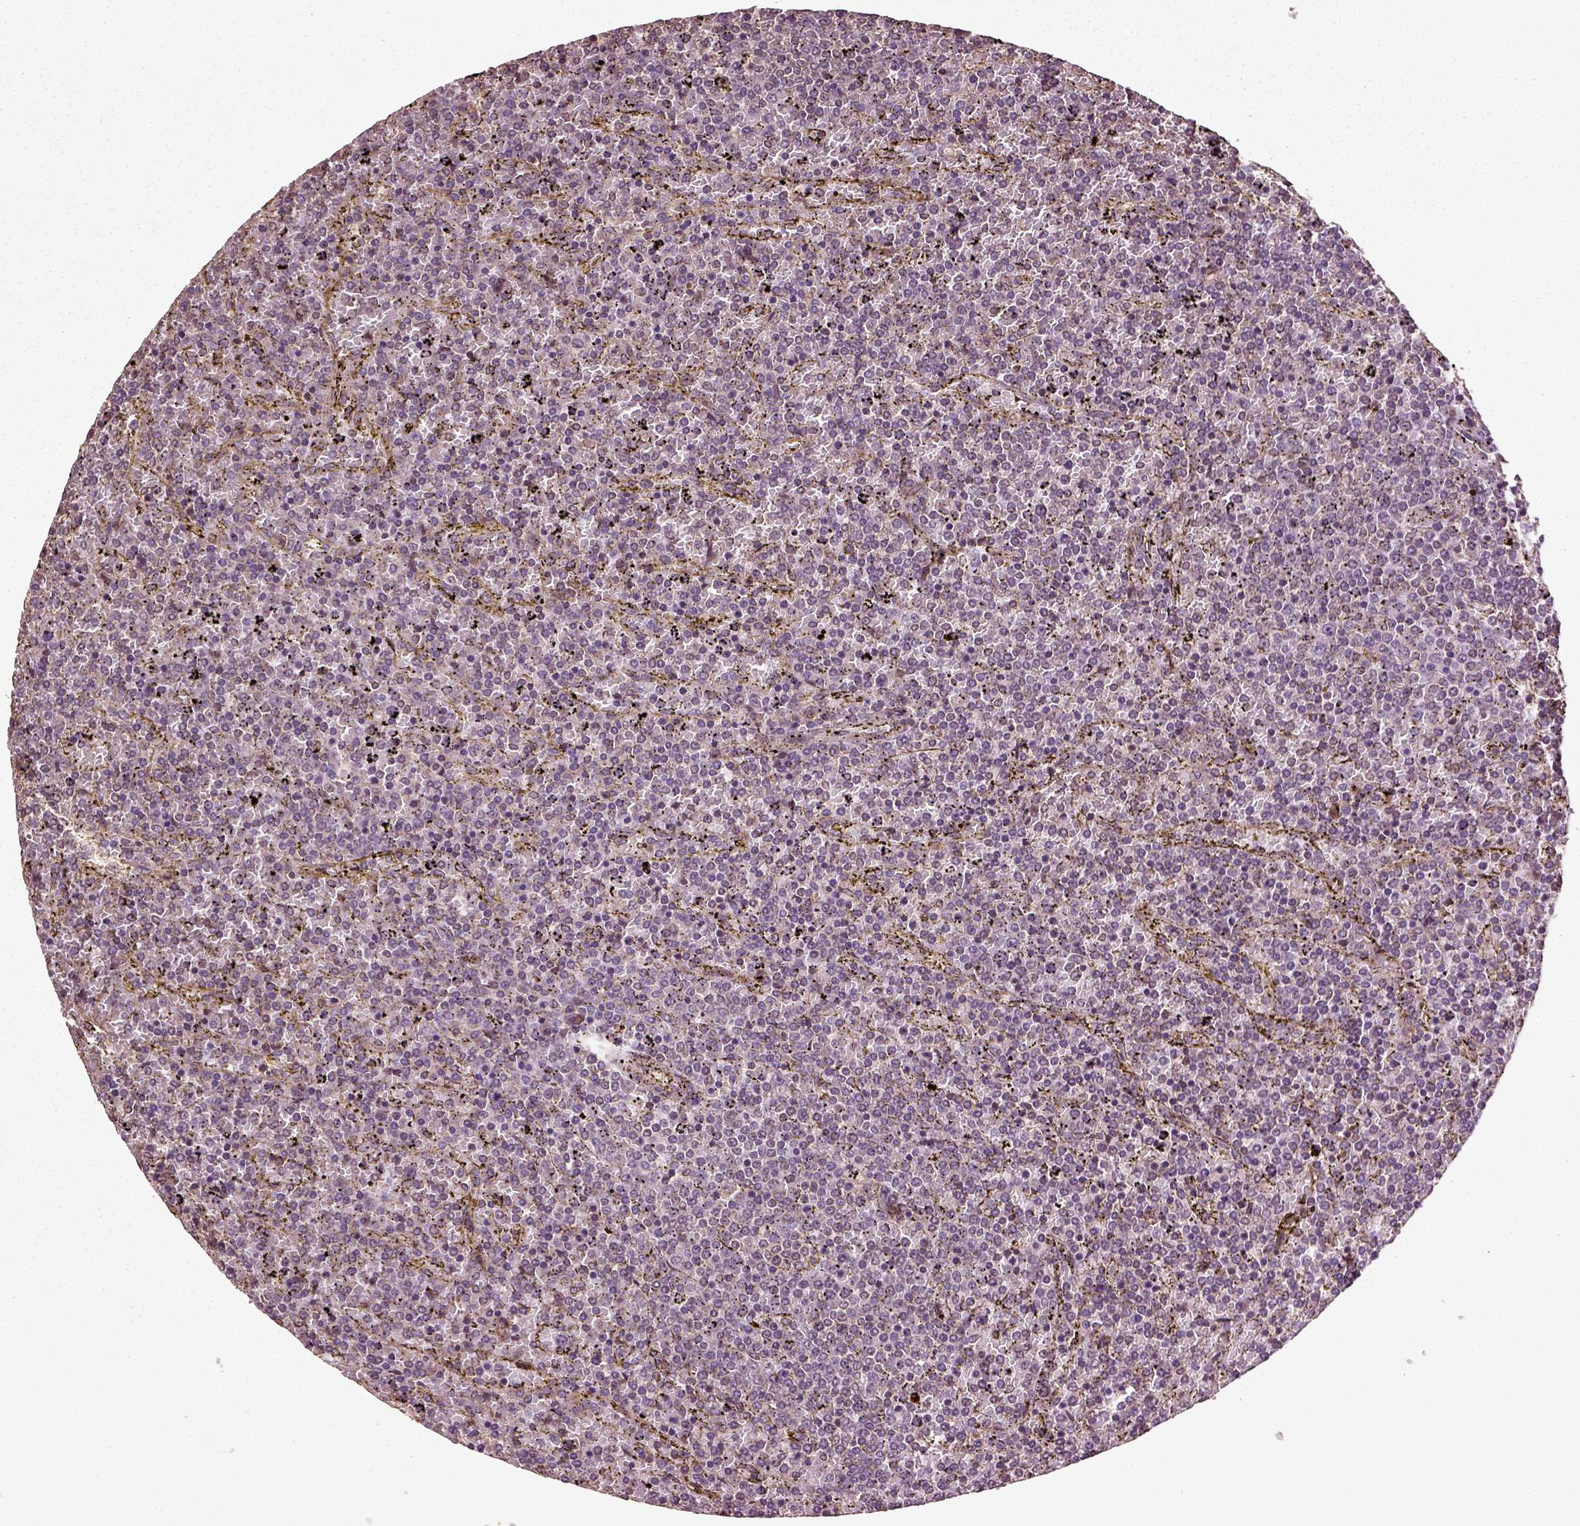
{"staining": {"intensity": "negative", "quantity": "none", "location": "none"}, "tissue": "lymphoma", "cell_type": "Tumor cells", "image_type": "cancer", "snomed": [{"axis": "morphology", "description": "Malignant lymphoma, non-Hodgkin's type, Low grade"}, {"axis": "topography", "description": "Spleen"}], "caption": "IHC photomicrograph of neoplastic tissue: low-grade malignant lymphoma, non-Hodgkin's type stained with DAB shows no significant protein staining in tumor cells. (DAB IHC visualized using brightfield microscopy, high magnification).", "gene": "ERV3-1", "patient": {"sex": "female", "age": 77}}